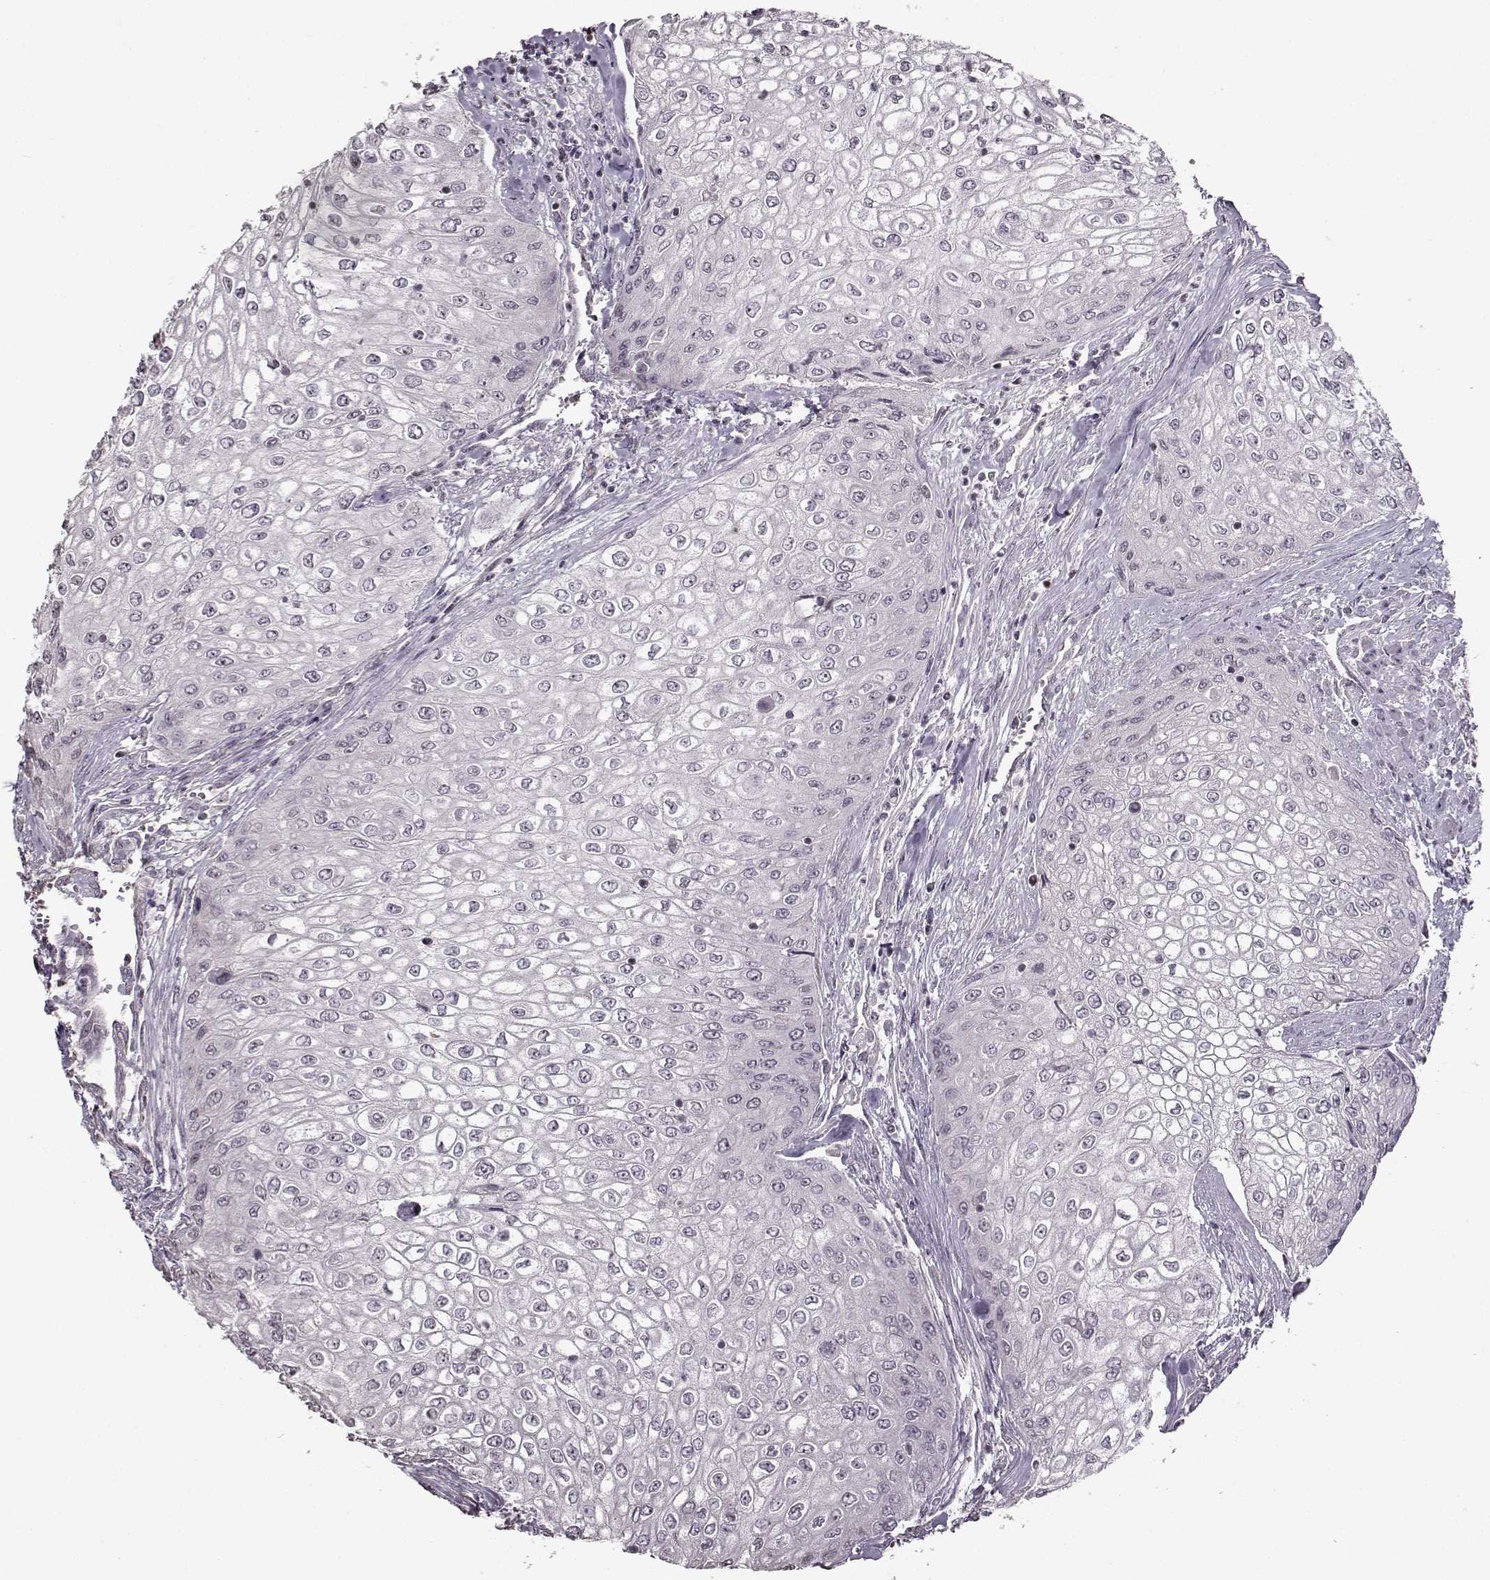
{"staining": {"intensity": "negative", "quantity": "none", "location": "none"}, "tissue": "urothelial cancer", "cell_type": "Tumor cells", "image_type": "cancer", "snomed": [{"axis": "morphology", "description": "Urothelial carcinoma, High grade"}, {"axis": "topography", "description": "Urinary bladder"}], "caption": "The micrograph reveals no significant expression in tumor cells of urothelial carcinoma (high-grade).", "gene": "FSHB", "patient": {"sex": "male", "age": 62}}